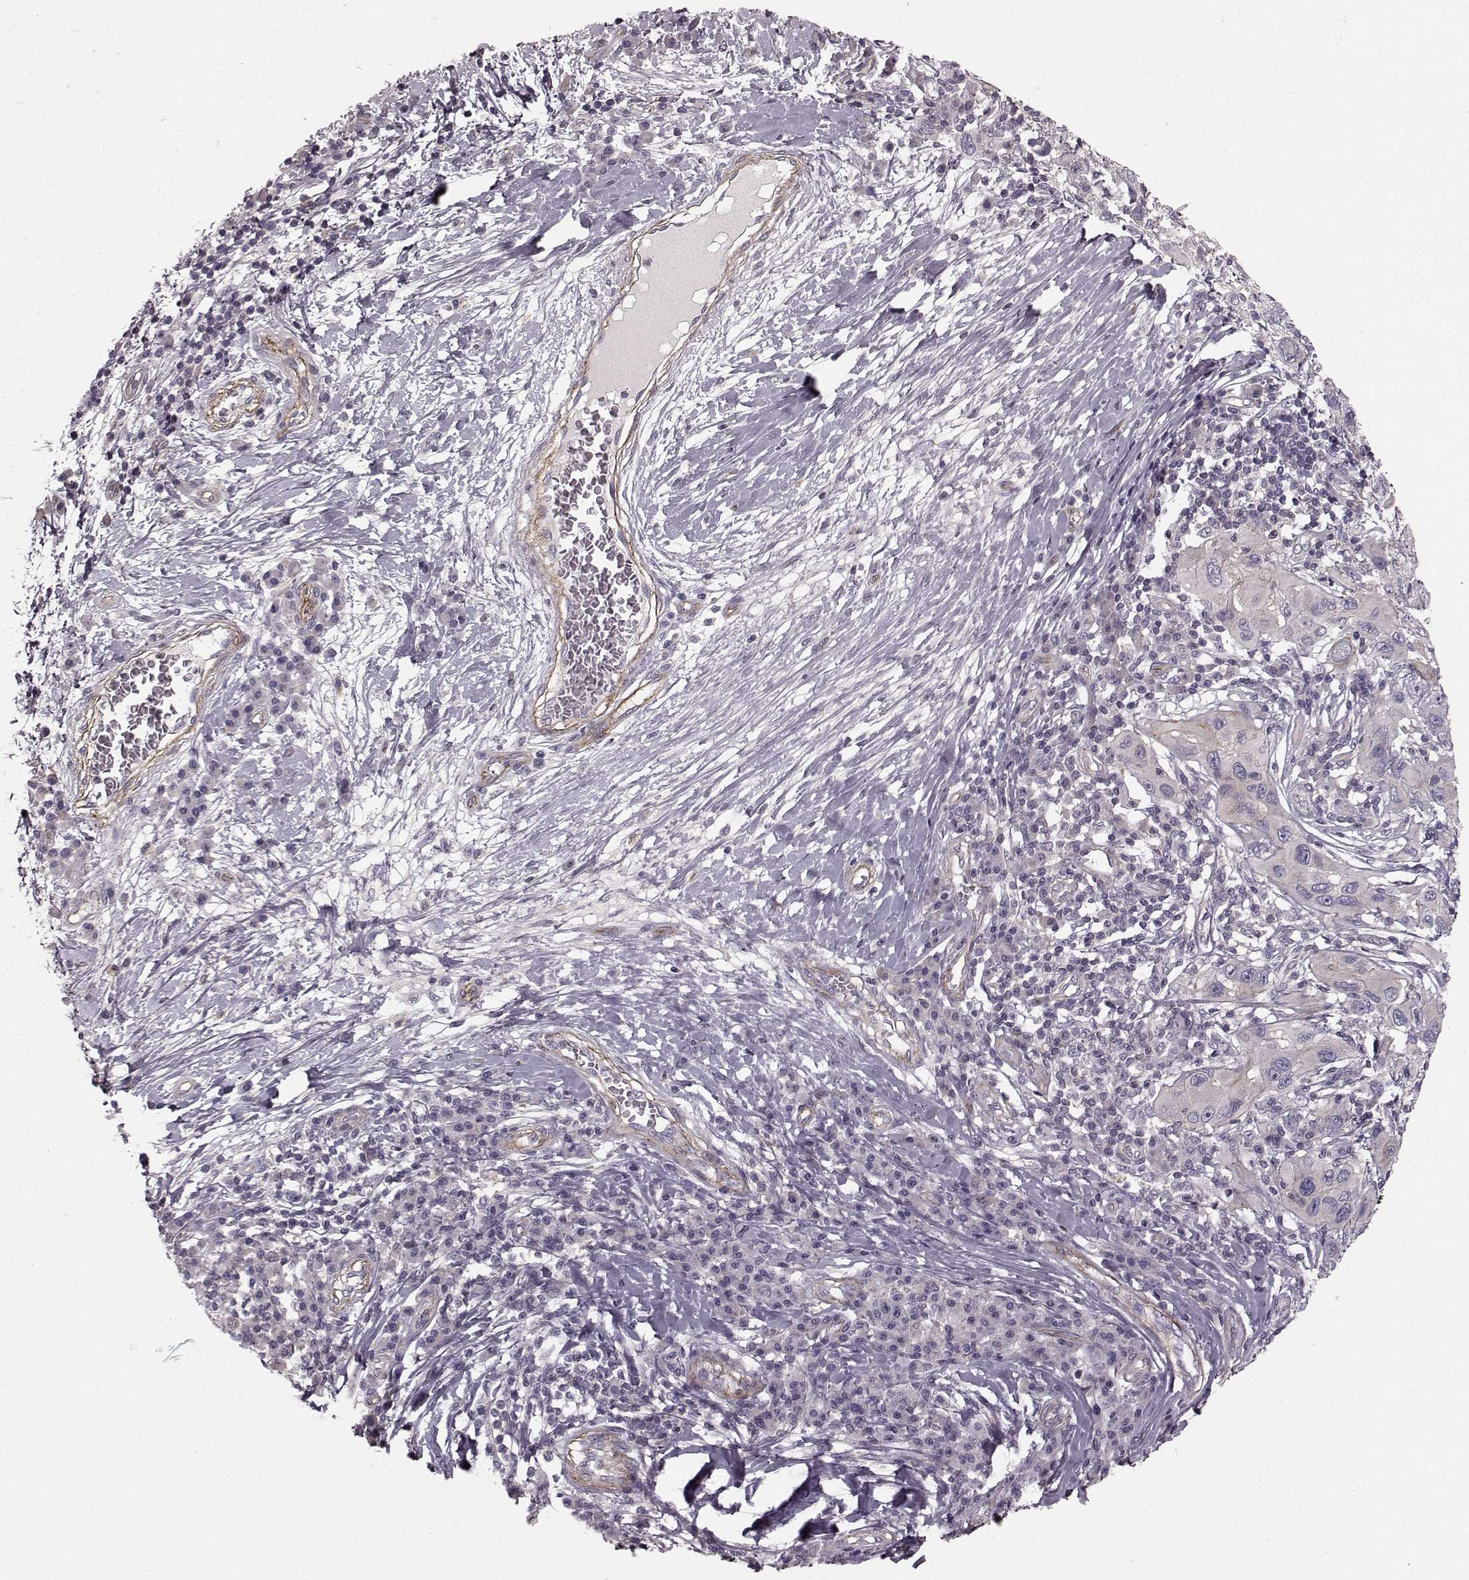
{"staining": {"intensity": "negative", "quantity": "none", "location": "none"}, "tissue": "melanoma", "cell_type": "Tumor cells", "image_type": "cancer", "snomed": [{"axis": "morphology", "description": "Malignant melanoma, NOS"}, {"axis": "topography", "description": "Skin"}], "caption": "The photomicrograph demonstrates no significant staining in tumor cells of melanoma.", "gene": "SLC22A18", "patient": {"sex": "male", "age": 53}}